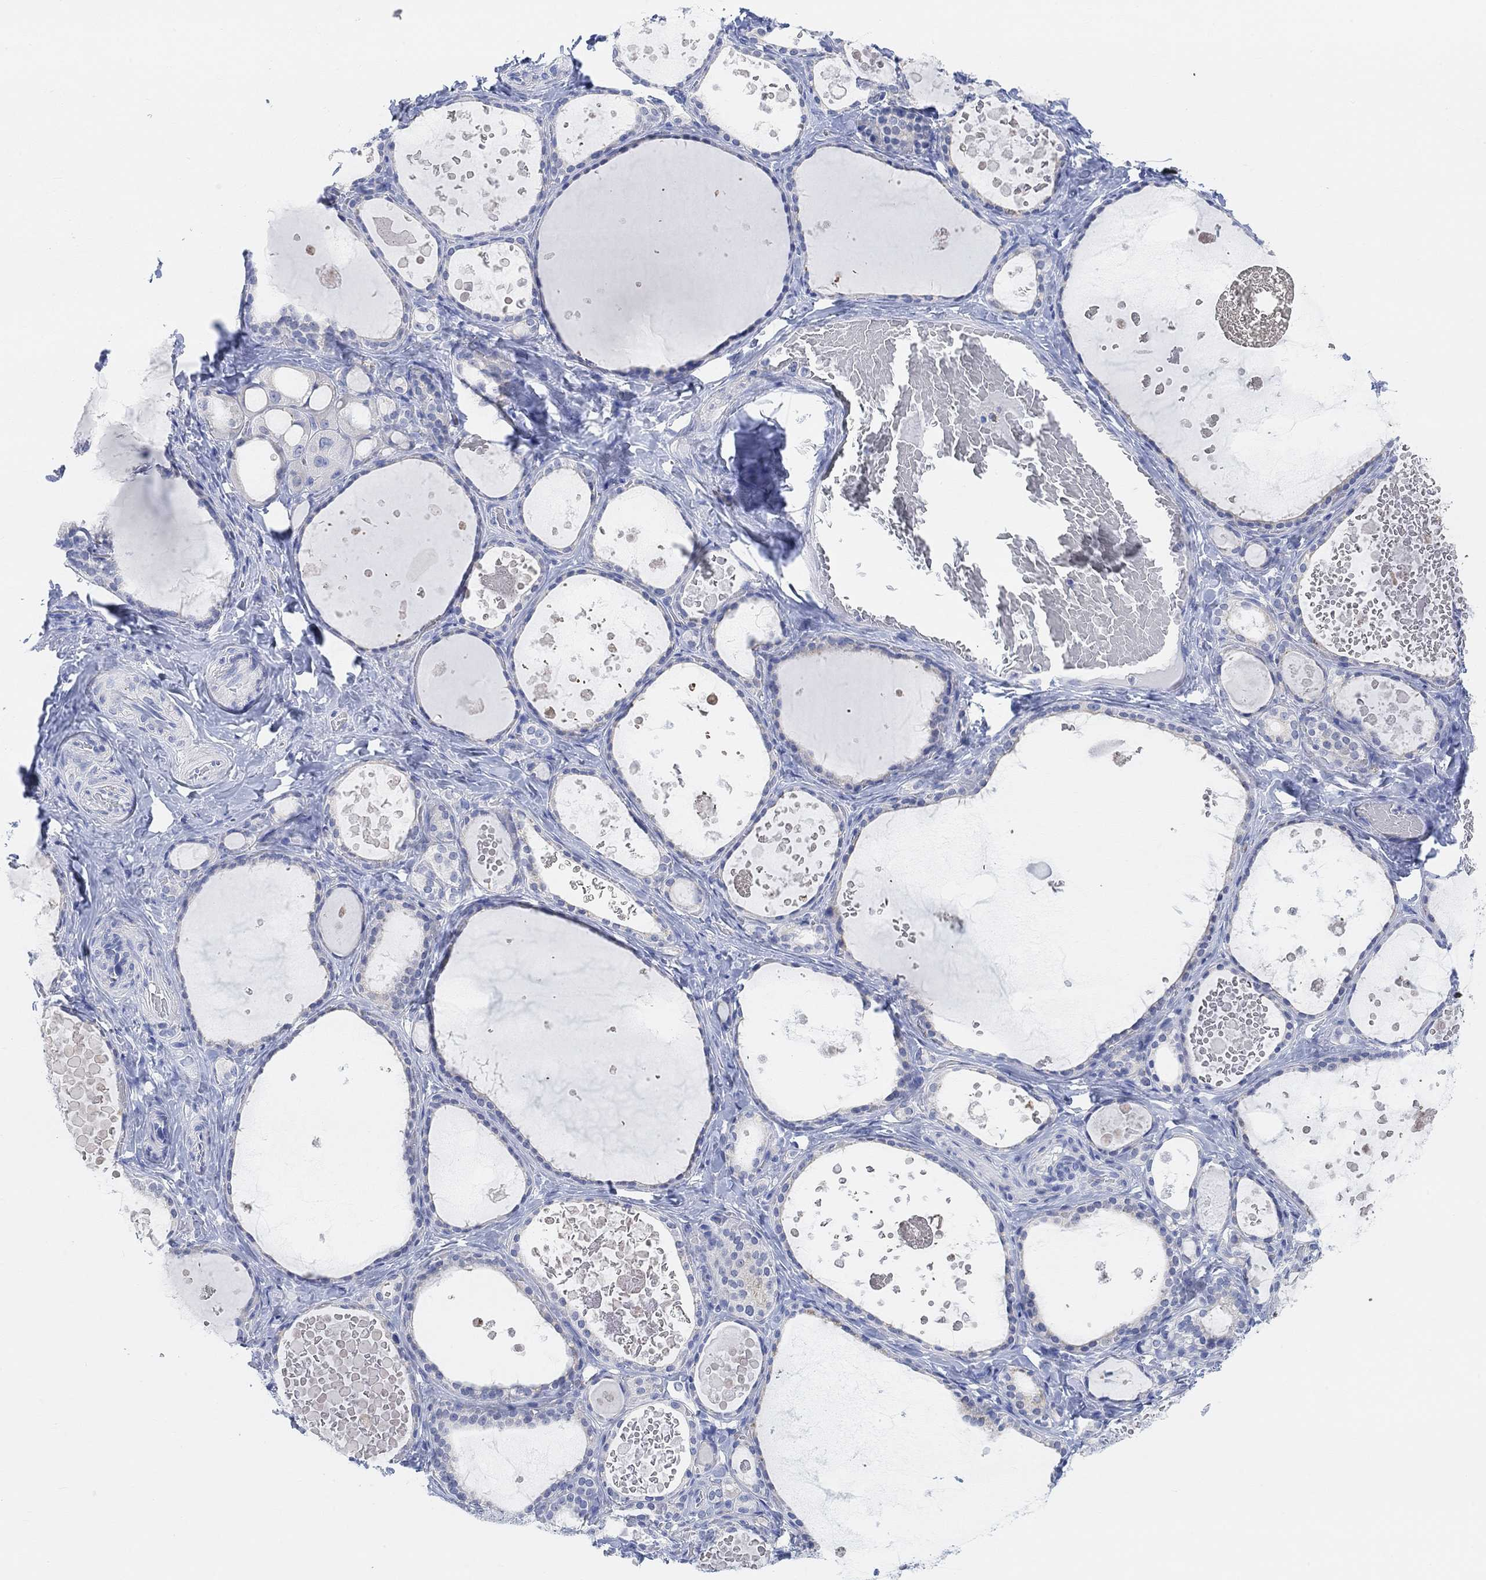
{"staining": {"intensity": "negative", "quantity": "none", "location": "none"}, "tissue": "thyroid gland", "cell_type": "Glandular cells", "image_type": "normal", "snomed": [{"axis": "morphology", "description": "Normal tissue, NOS"}, {"axis": "topography", "description": "Thyroid gland"}], "caption": "Histopathology image shows no significant protein expression in glandular cells of unremarkable thyroid gland.", "gene": "ENO4", "patient": {"sex": "female", "age": 56}}